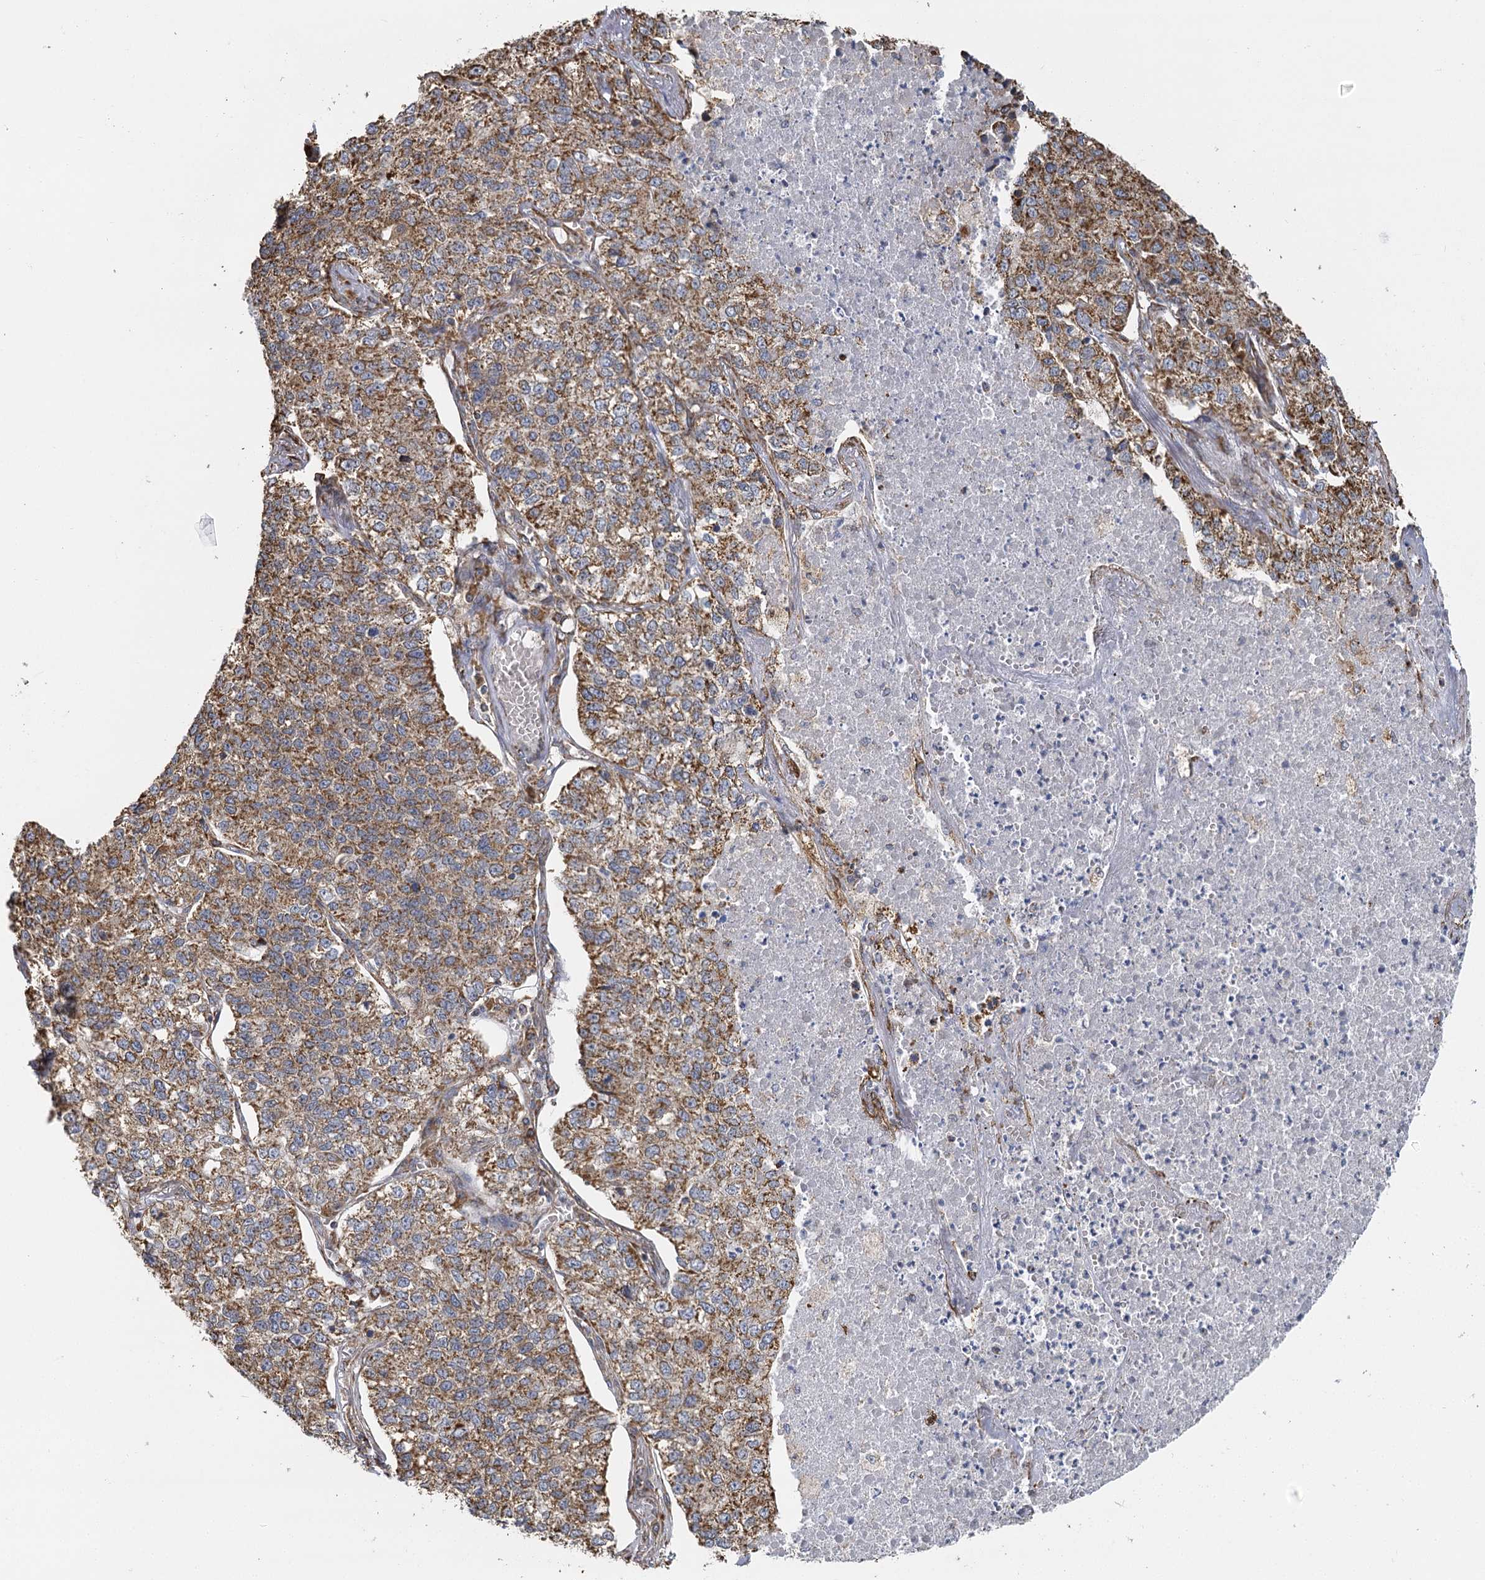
{"staining": {"intensity": "moderate", "quantity": ">75%", "location": "cytoplasmic/membranous"}, "tissue": "lung cancer", "cell_type": "Tumor cells", "image_type": "cancer", "snomed": [{"axis": "morphology", "description": "Adenocarcinoma, NOS"}, {"axis": "topography", "description": "Lung"}], "caption": "Brown immunohistochemical staining in human lung cancer (adenocarcinoma) reveals moderate cytoplasmic/membranous expression in approximately >75% of tumor cells.", "gene": "IL11RA", "patient": {"sex": "male", "age": 49}}